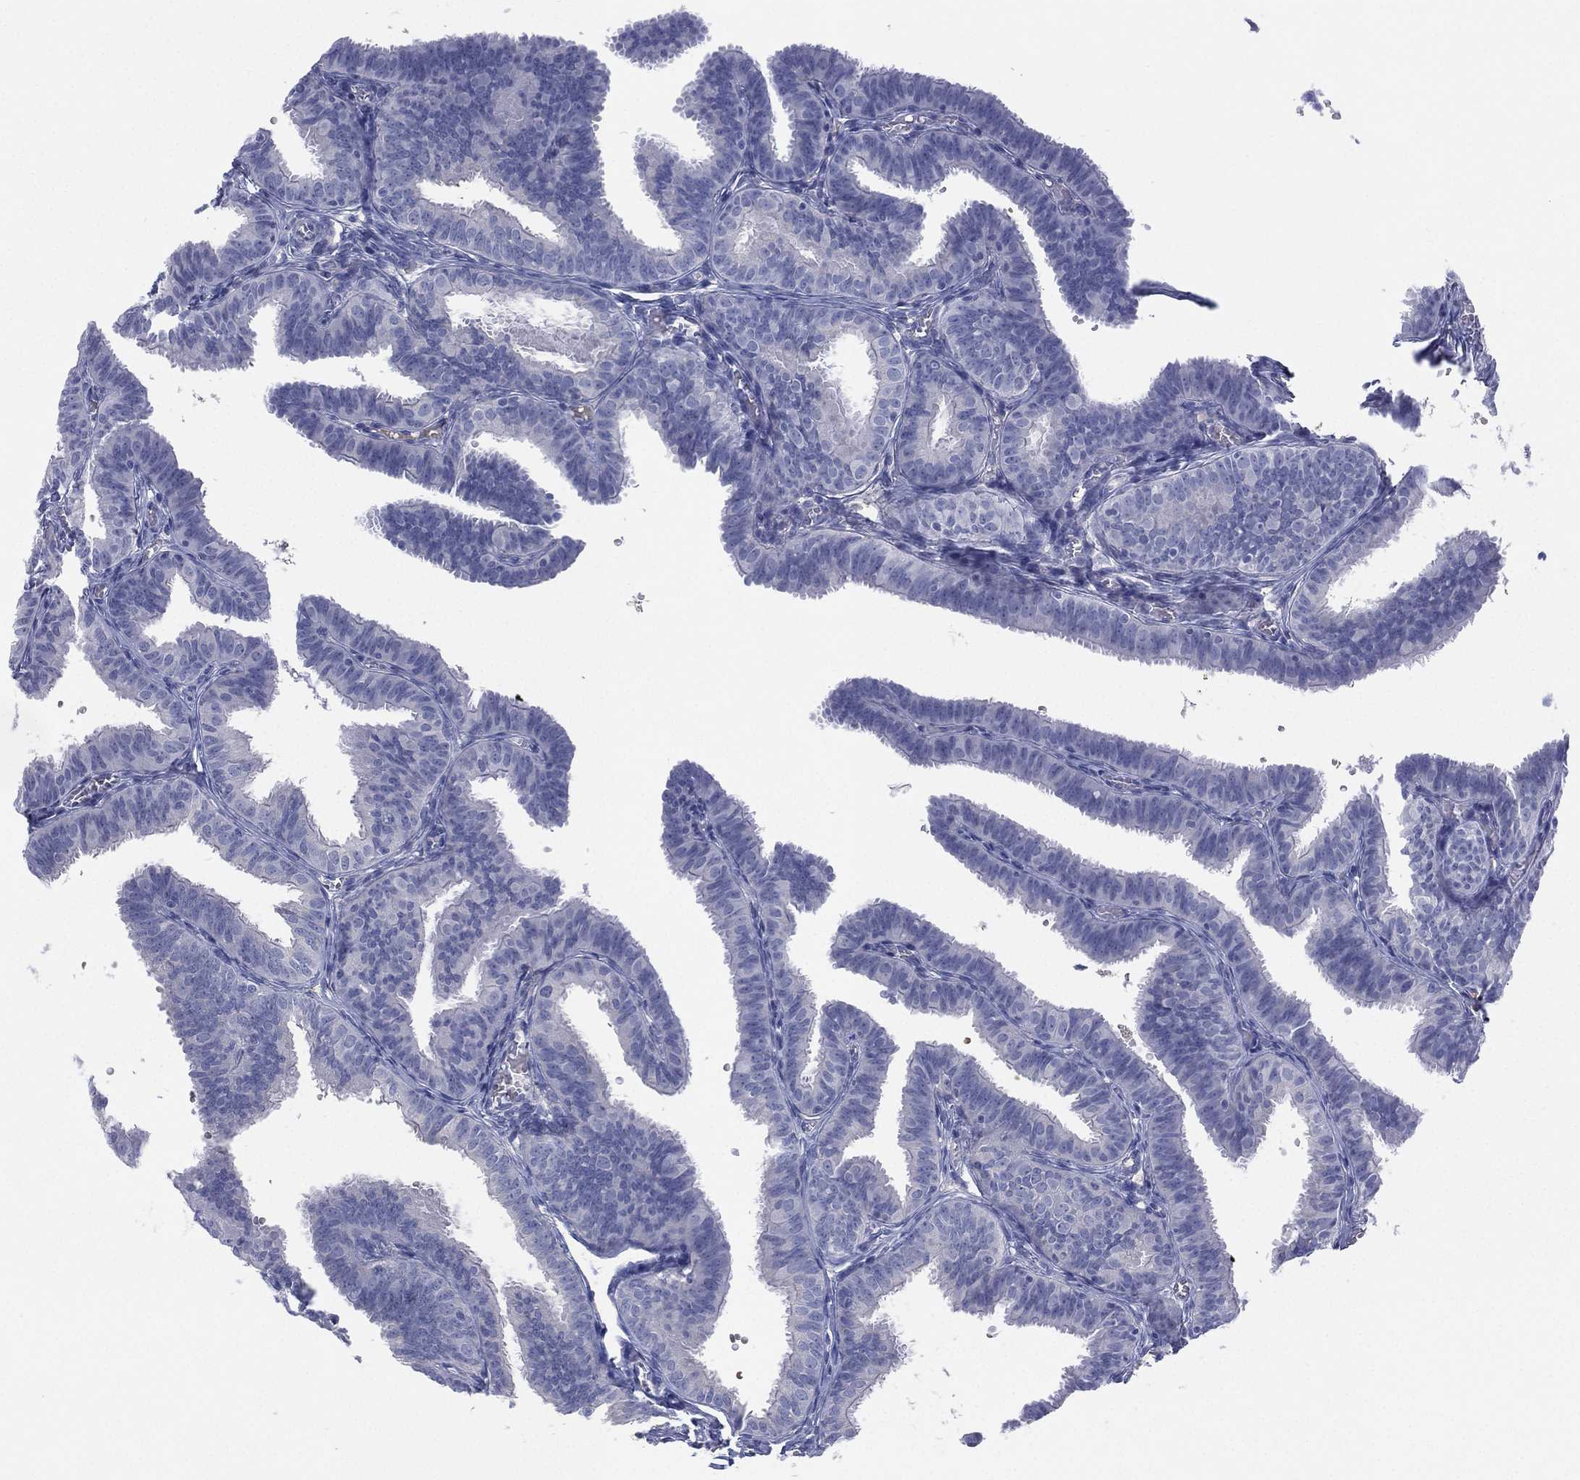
{"staining": {"intensity": "negative", "quantity": "none", "location": "none"}, "tissue": "fallopian tube", "cell_type": "Glandular cells", "image_type": "normal", "snomed": [{"axis": "morphology", "description": "Normal tissue, NOS"}, {"axis": "topography", "description": "Fallopian tube"}], "caption": "This is an immunohistochemistry photomicrograph of benign fallopian tube. There is no expression in glandular cells.", "gene": "CYP2D6", "patient": {"sex": "female", "age": 25}}